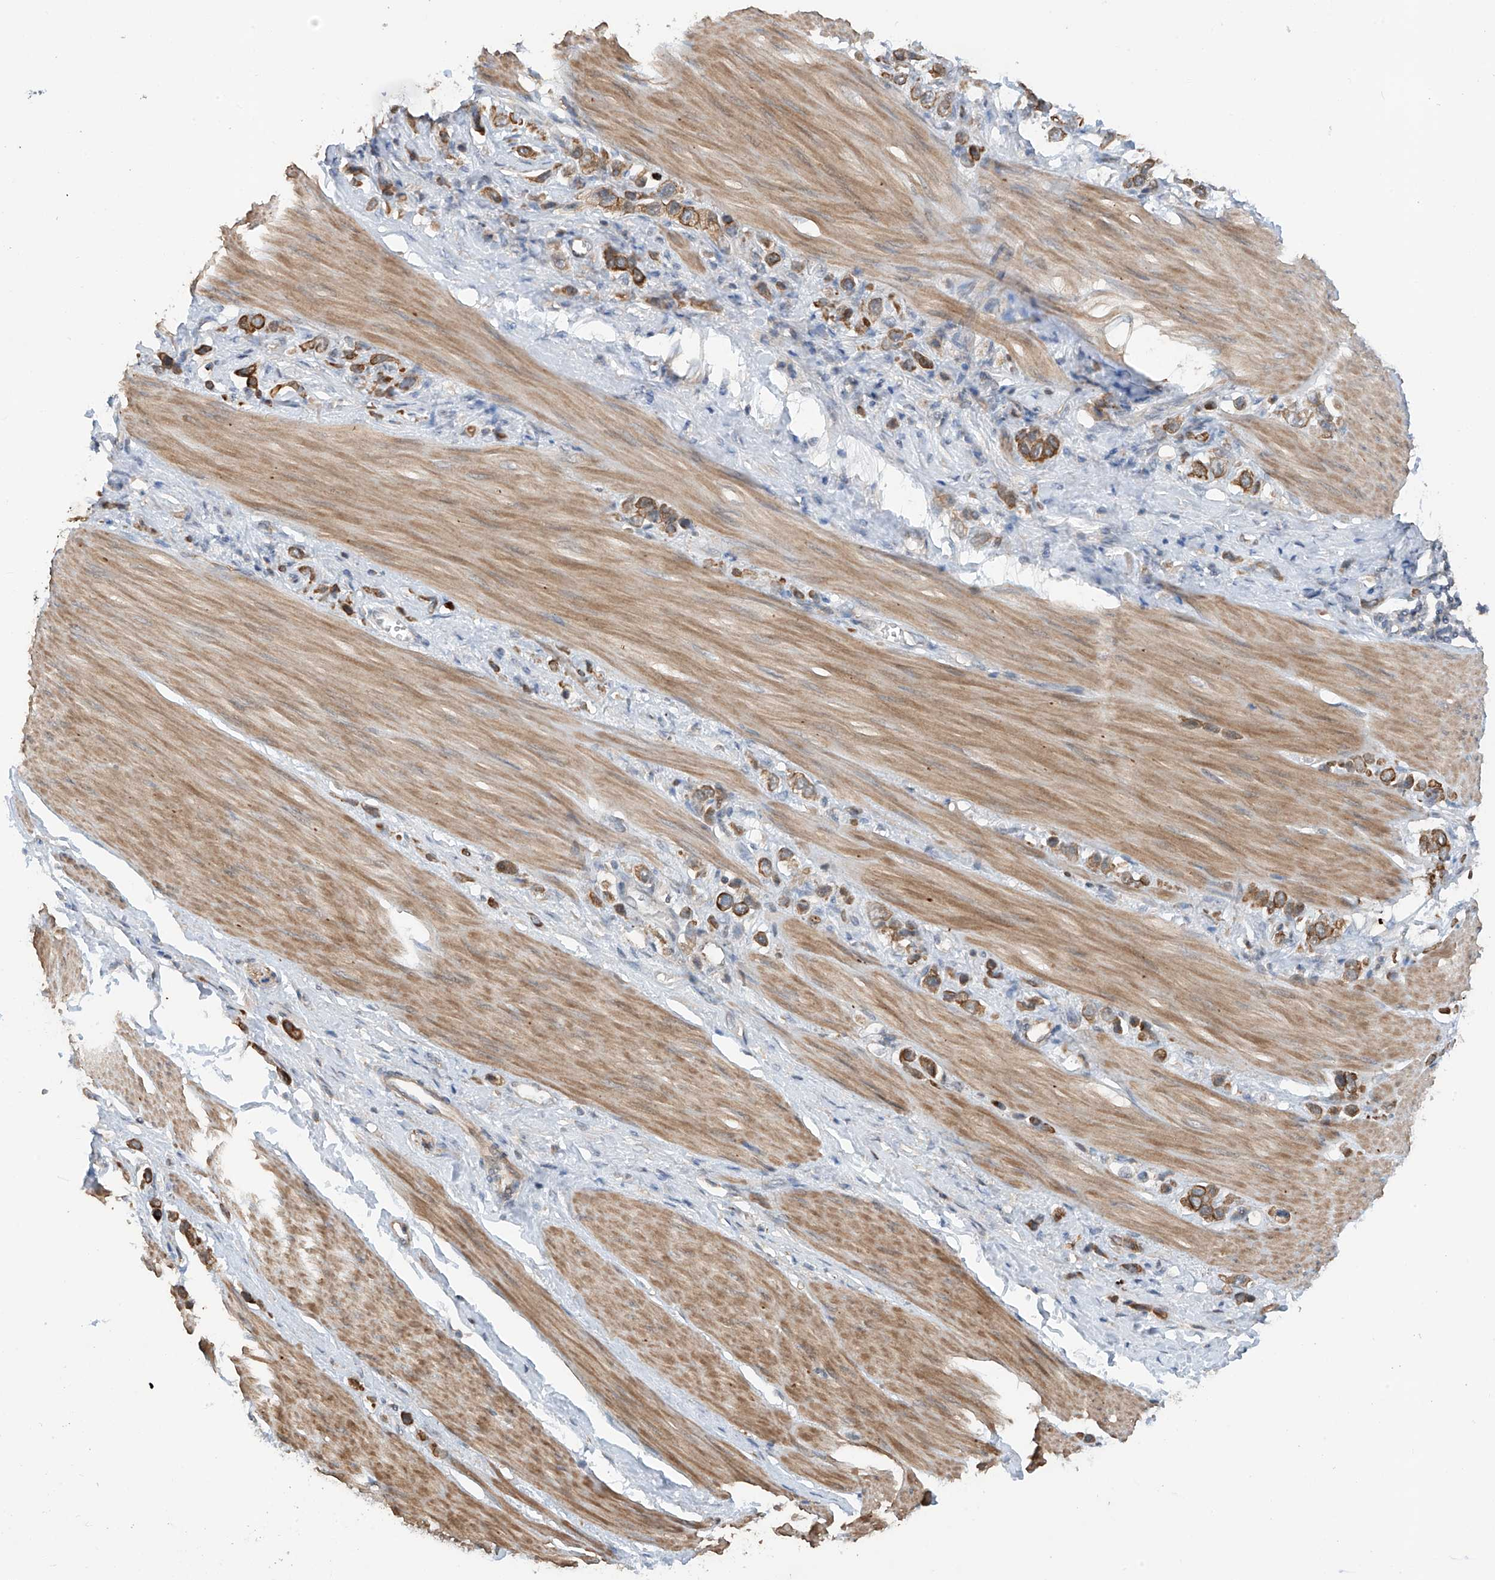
{"staining": {"intensity": "moderate", "quantity": ">75%", "location": "cytoplasmic/membranous"}, "tissue": "stomach cancer", "cell_type": "Tumor cells", "image_type": "cancer", "snomed": [{"axis": "morphology", "description": "Adenocarcinoma, NOS"}, {"axis": "topography", "description": "Stomach"}], "caption": "DAB immunohistochemical staining of human stomach cancer shows moderate cytoplasmic/membranous protein positivity in about >75% of tumor cells. Immunohistochemistry stains the protein in brown and the nuclei are stained blue.", "gene": "RPAIN", "patient": {"sex": "female", "age": 65}}